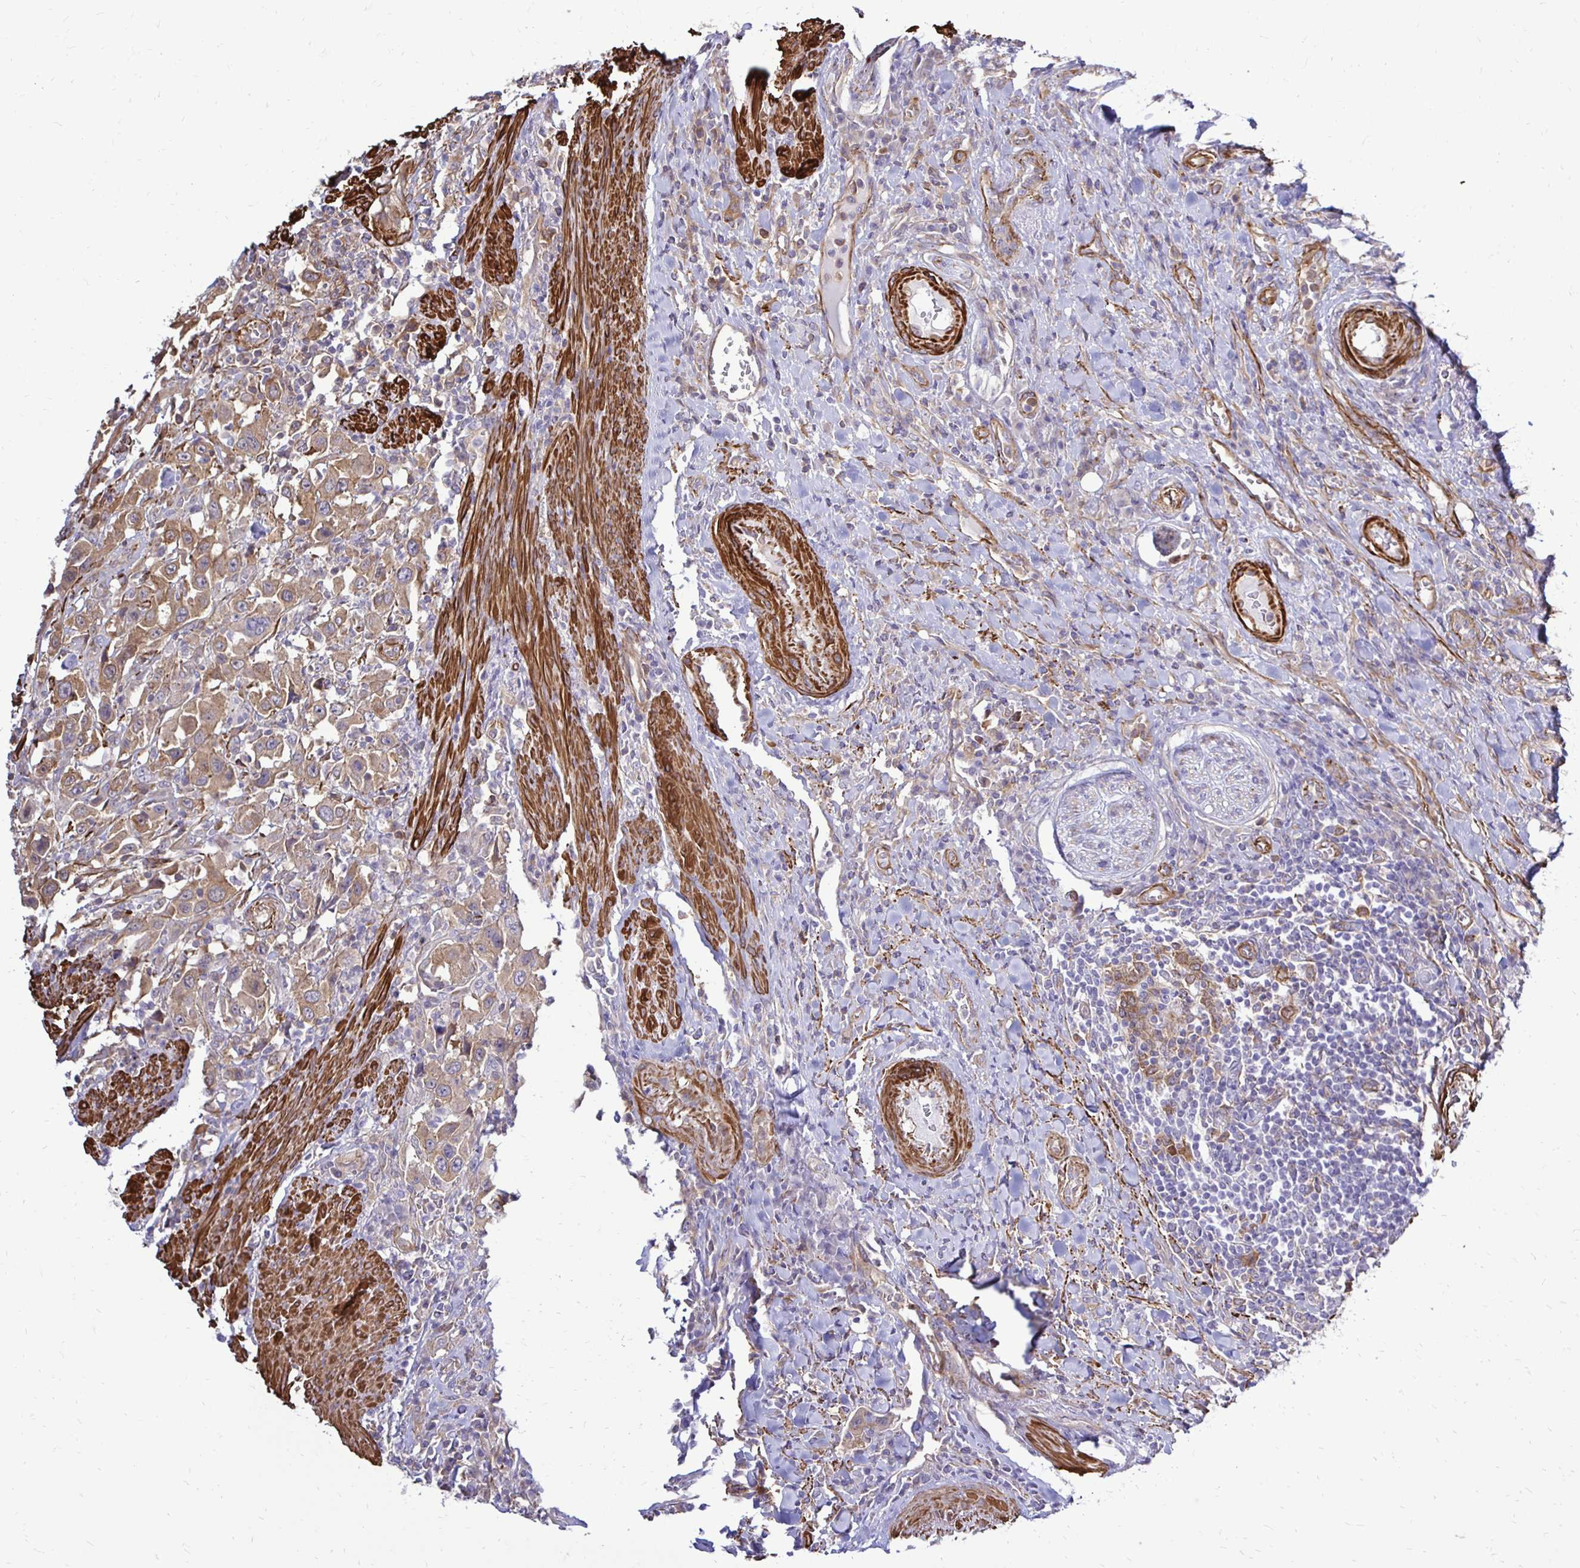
{"staining": {"intensity": "moderate", "quantity": ">75%", "location": "cytoplasmic/membranous"}, "tissue": "urothelial cancer", "cell_type": "Tumor cells", "image_type": "cancer", "snomed": [{"axis": "morphology", "description": "Urothelial carcinoma, High grade"}, {"axis": "topography", "description": "Urinary bladder"}], "caption": "Protein expression analysis of human urothelial carcinoma (high-grade) reveals moderate cytoplasmic/membranous expression in about >75% of tumor cells. The staining was performed using DAB (3,3'-diaminobenzidine), with brown indicating positive protein expression. Nuclei are stained blue with hematoxylin.", "gene": "CTPS1", "patient": {"sex": "male", "age": 61}}